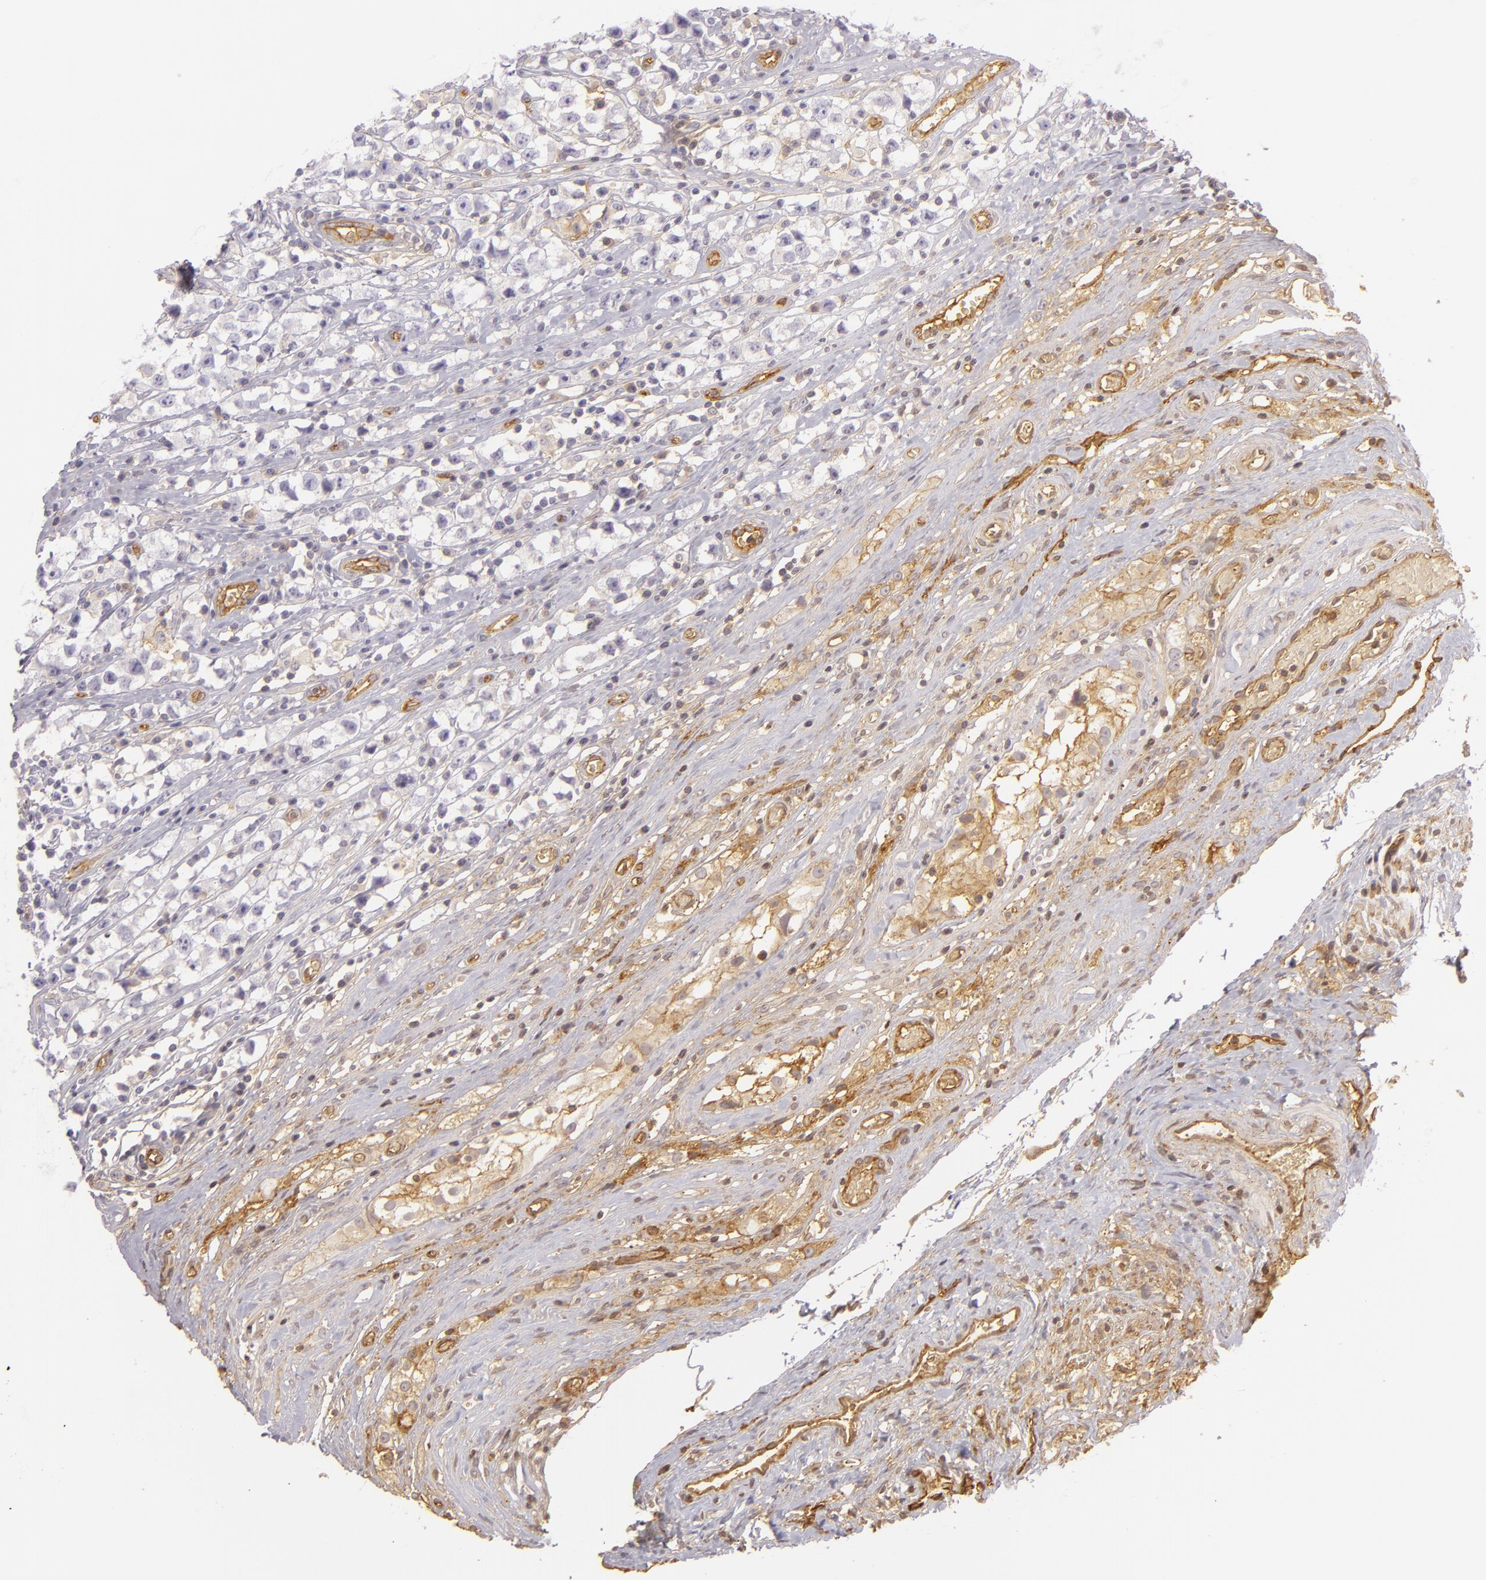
{"staining": {"intensity": "negative", "quantity": "none", "location": "none"}, "tissue": "testis cancer", "cell_type": "Tumor cells", "image_type": "cancer", "snomed": [{"axis": "morphology", "description": "Seminoma, NOS"}, {"axis": "topography", "description": "Testis"}], "caption": "This is an IHC image of testis cancer (seminoma). There is no positivity in tumor cells.", "gene": "CD59", "patient": {"sex": "male", "age": 35}}